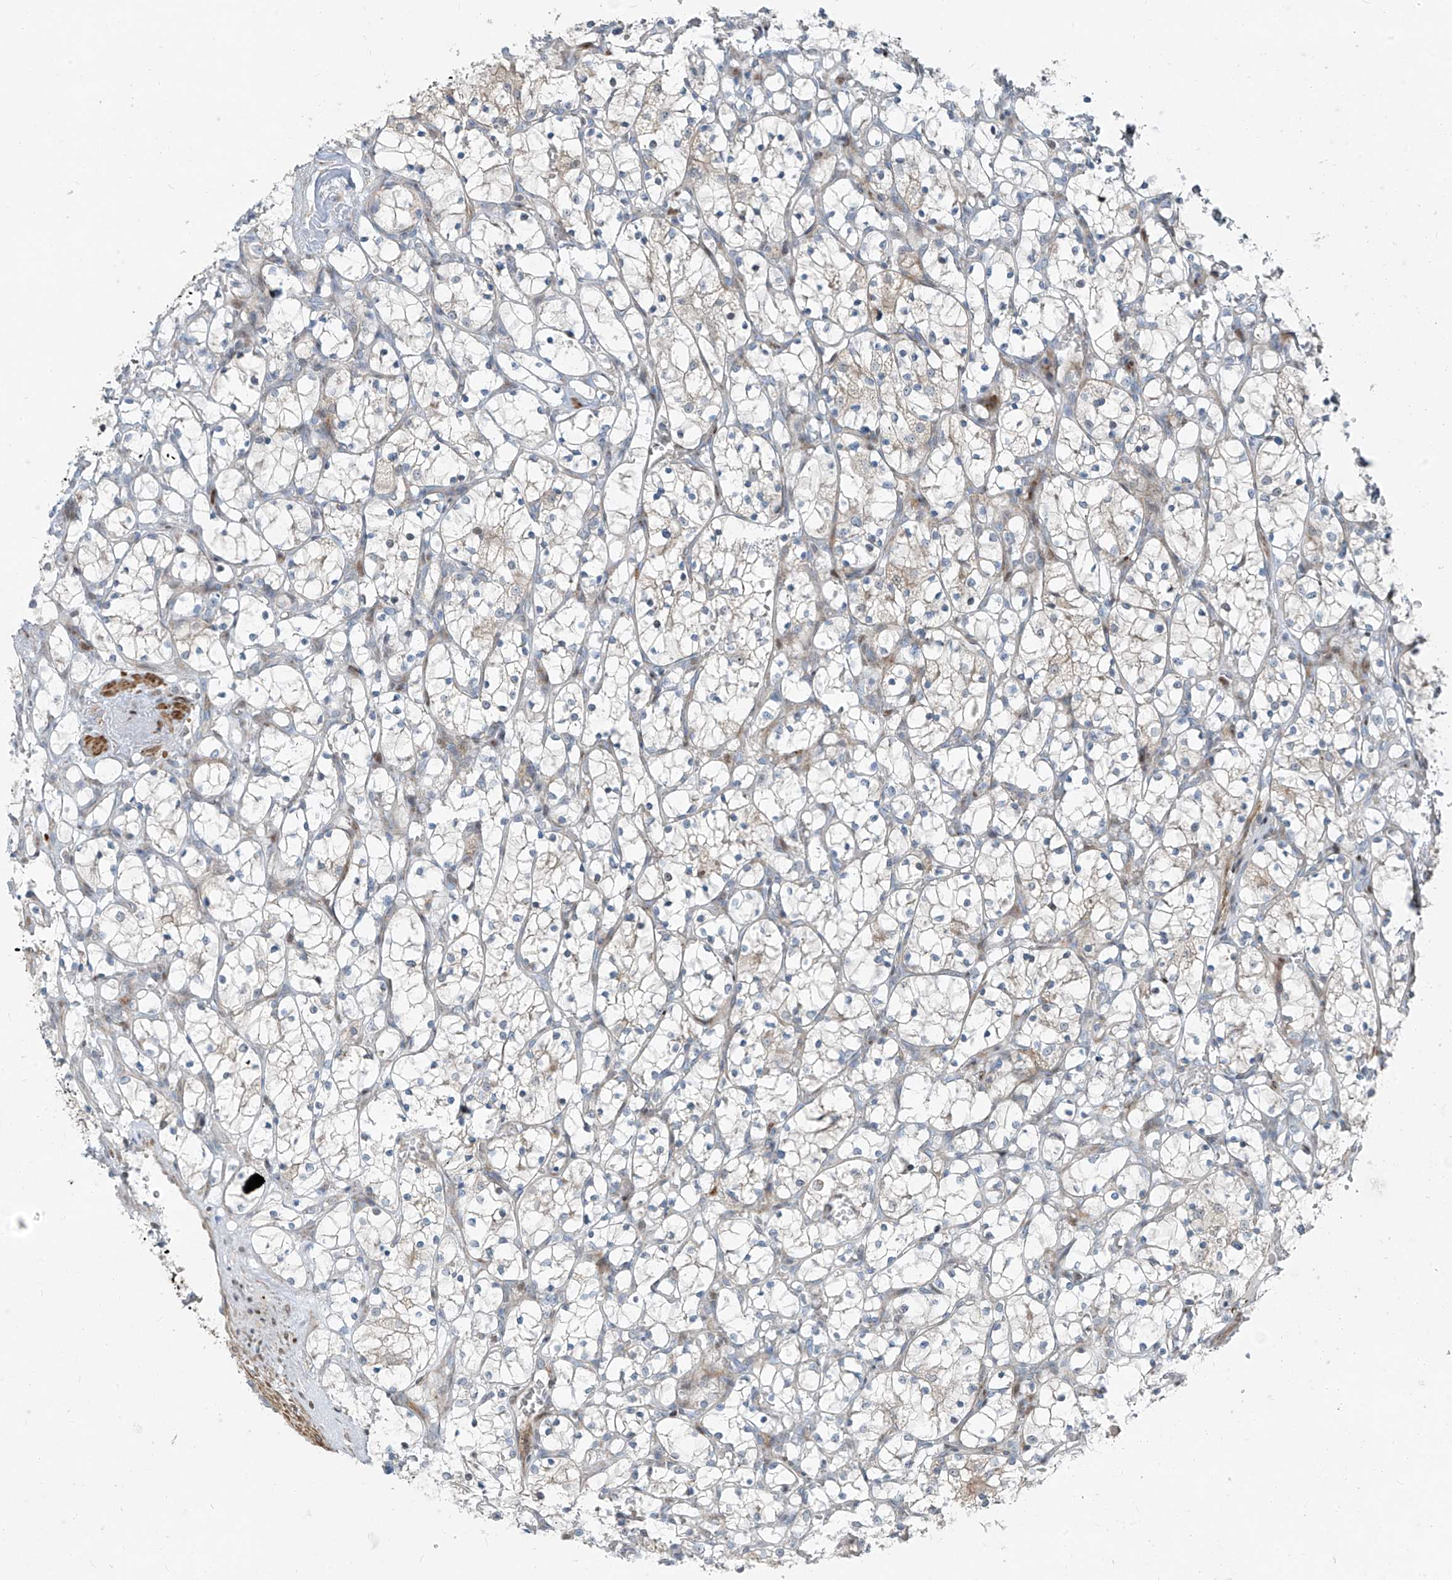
{"staining": {"intensity": "negative", "quantity": "none", "location": "none"}, "tissue": "renal cancer", "cell_type": "Tumor cells", "image_type": "cancer", "snomed": [{"axis": "morphology", "description": "Adenocarcinoma, NOS"}, {"axis": "topography", "description": "Kidney"}], "caption": "Immunohistochemical staining of renal cancer (adenocarcinoma) displays no significant positivity in tumor cells.", "gene": "PPCS", "patient": {"sex": "female", "age": 69}}